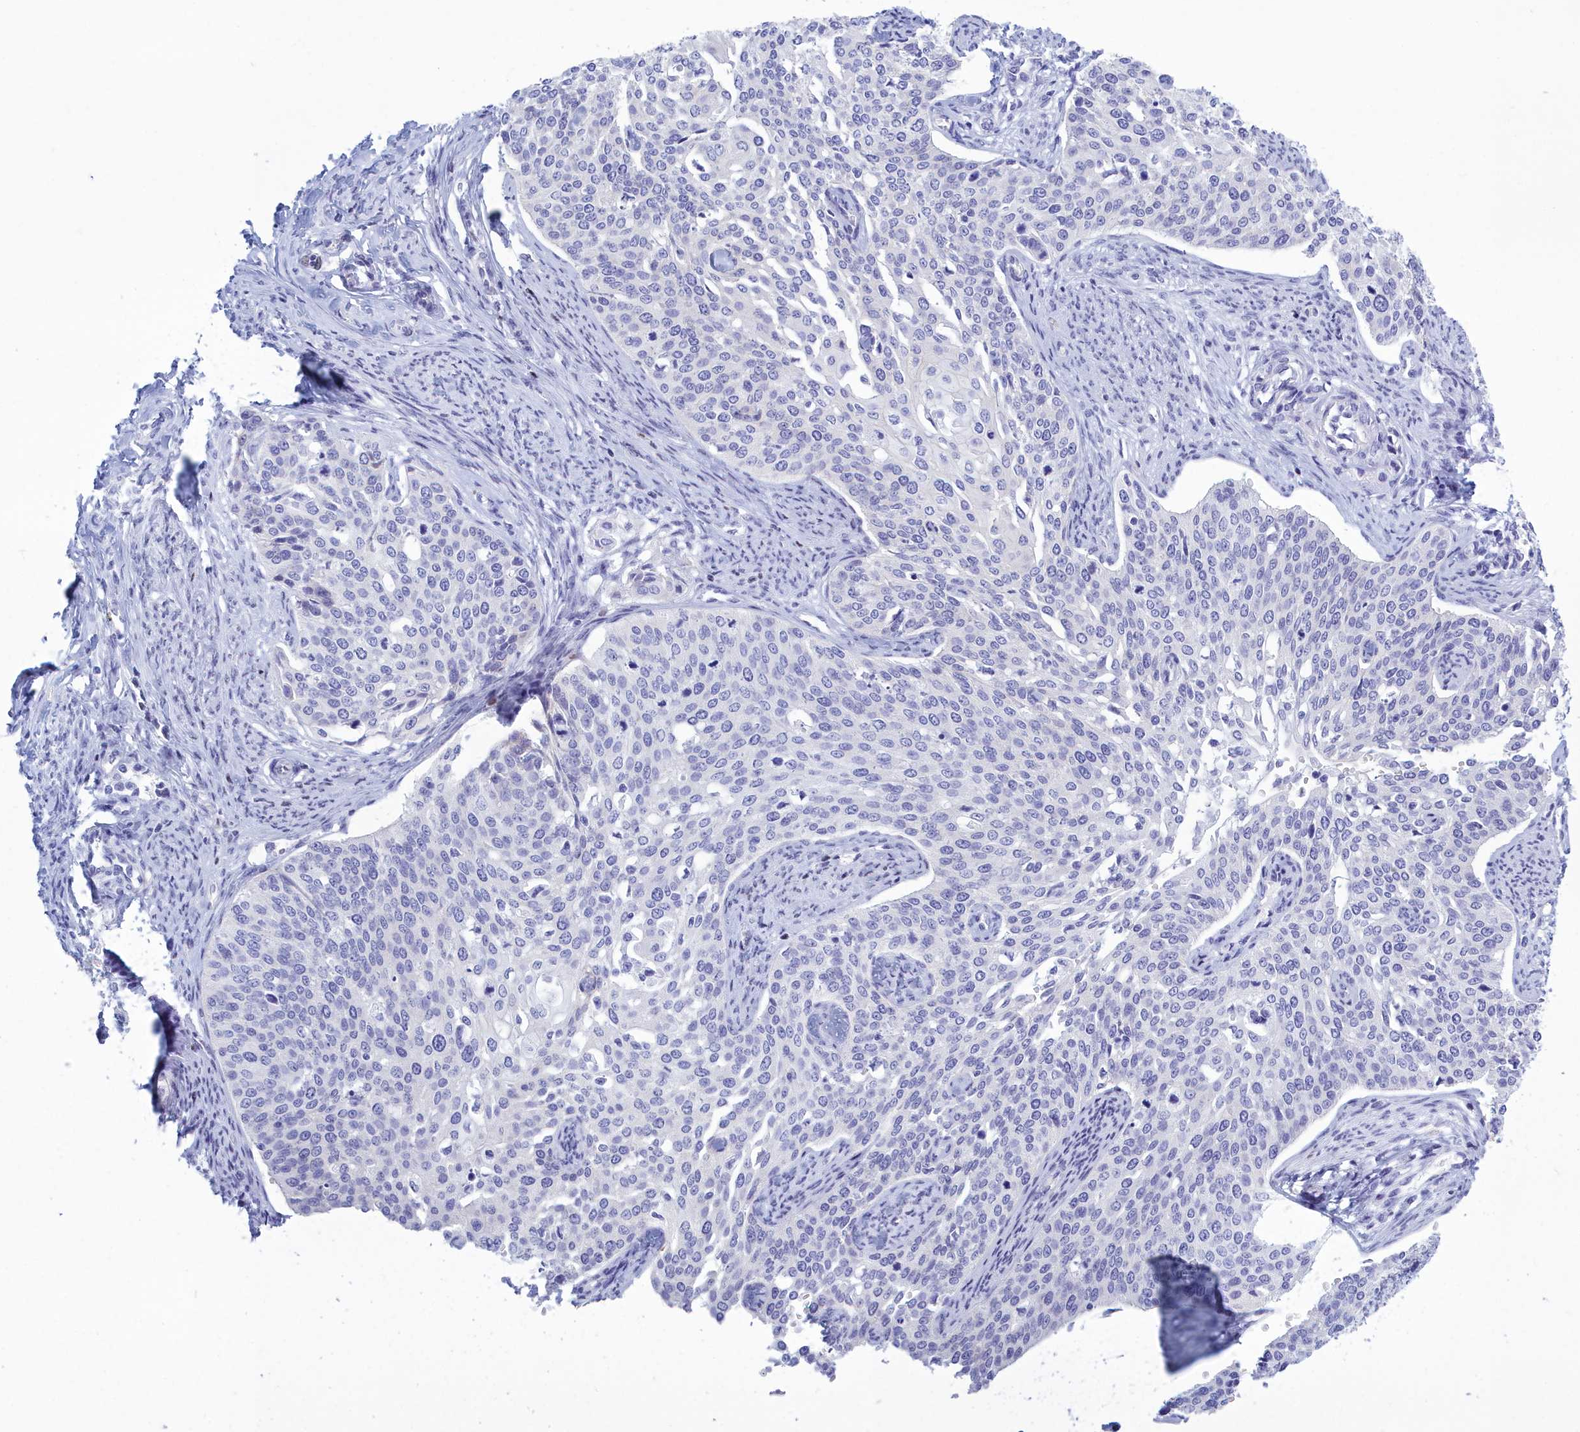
{"staining": {"intensity": "negative", "quantity": "none", "location": "none"}, "tissue": "cervical cancer", "cell_type": "Tumor cells", "image_type": "cancer", "snomed": [{"axis": "morphology", "description": "Squamous cell carcinoma, NOS"}, {"axis": "topography", "description": "Cervix"}], "caption": "Tumor cells are negative for brown protein staining in cervical cancer. (DAB (3,3'-diaminobenzidine) IHC, high magnification).", "gene": "TMEM97", "patient": {"sex": "female", "age": 44}}